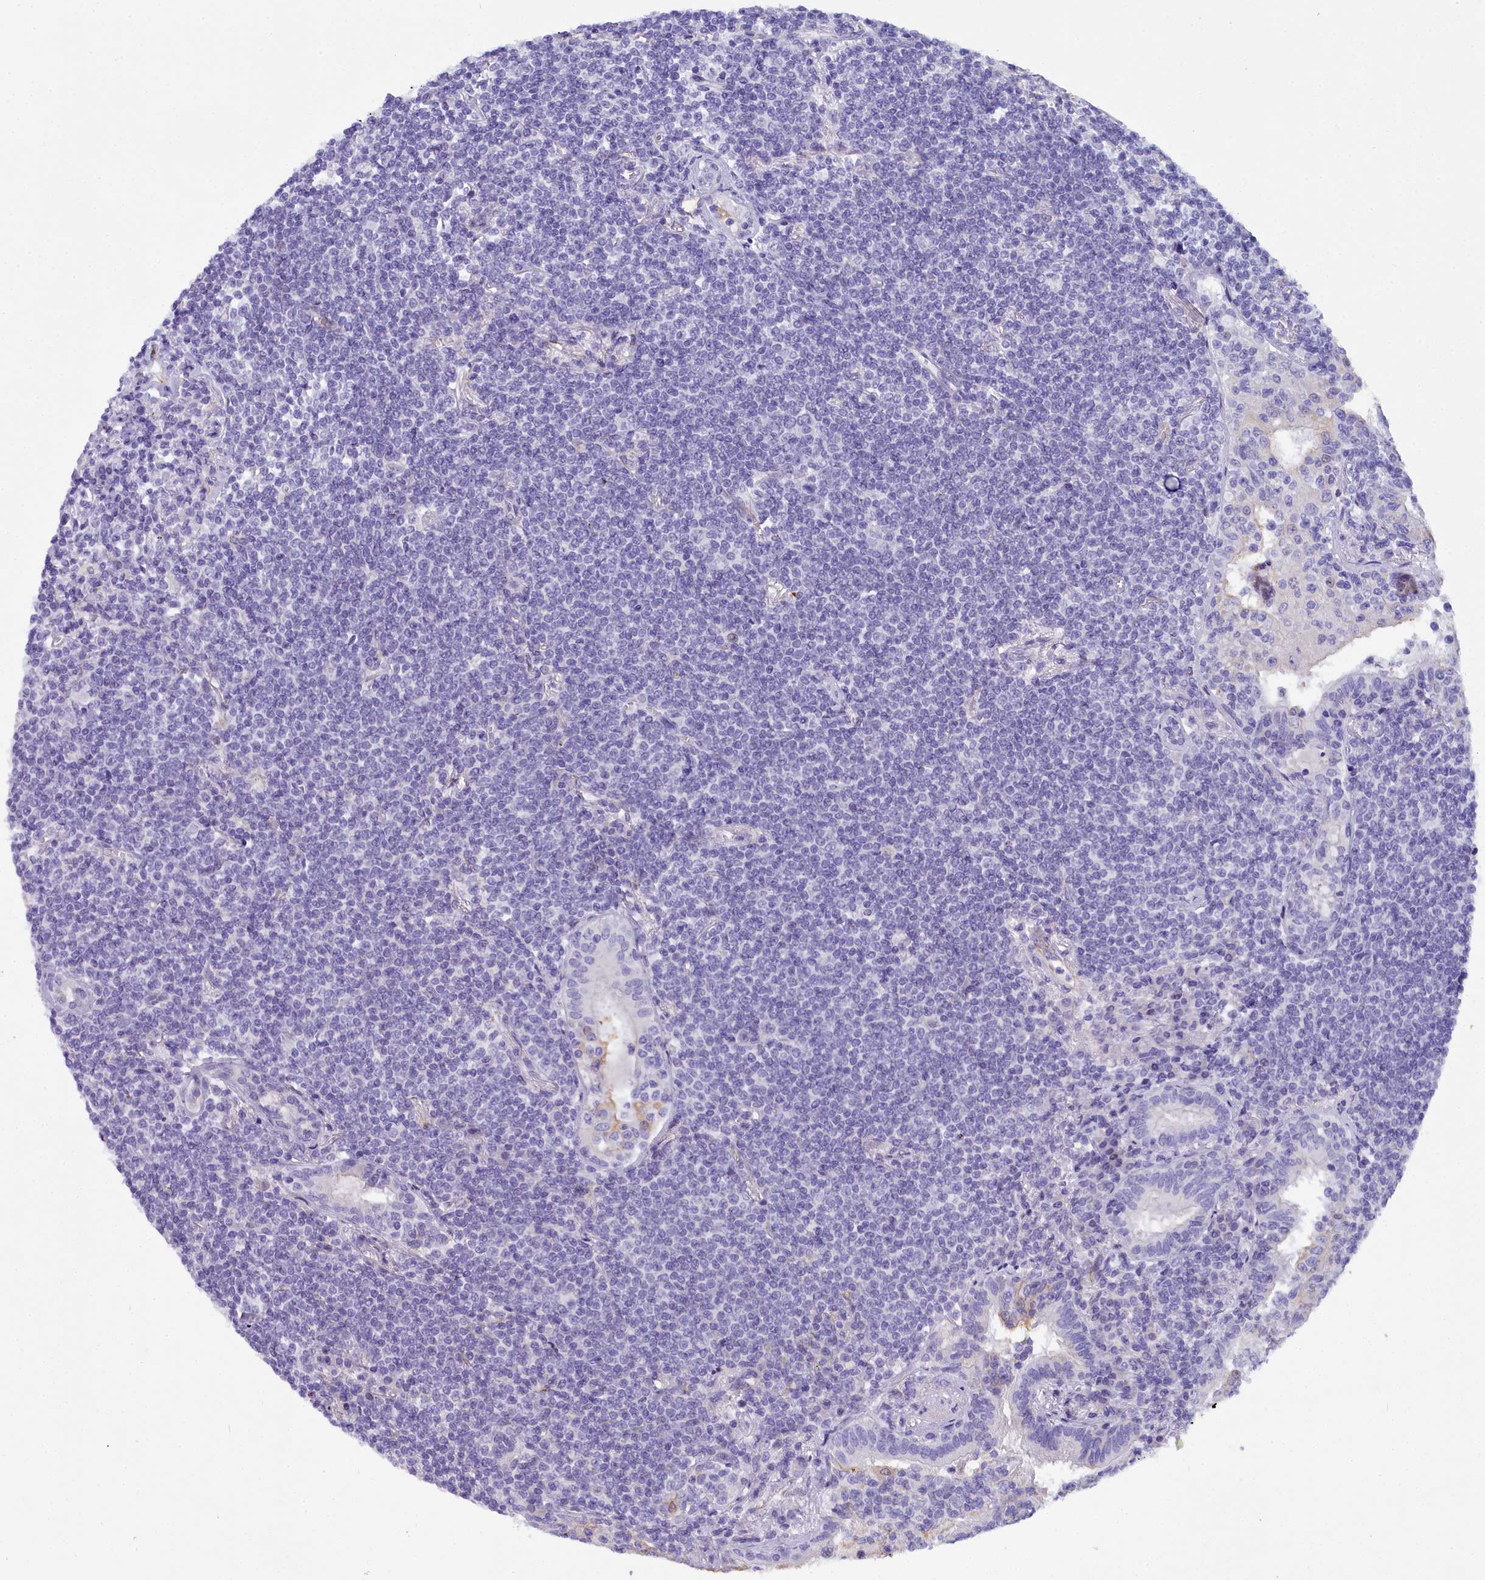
{"staining": {"intensity": "negative", "quantity": "none", "location": "none"}, "tissue": "lymphoma", "cell_type": "Tumor cells", "image_type": "cancer", "snomed": [{"axis": "morphology", "description": "Malignant lymphoma, non-Hodgkin's type, Low grade"}, {"axis": "topography", "description": "Lung"}], "caption": "Image shows no protein positivity in tumor cells of lymphoma tissue.", "gene": "TIMM22", "patient": {"sex": "female", "age": 71}}